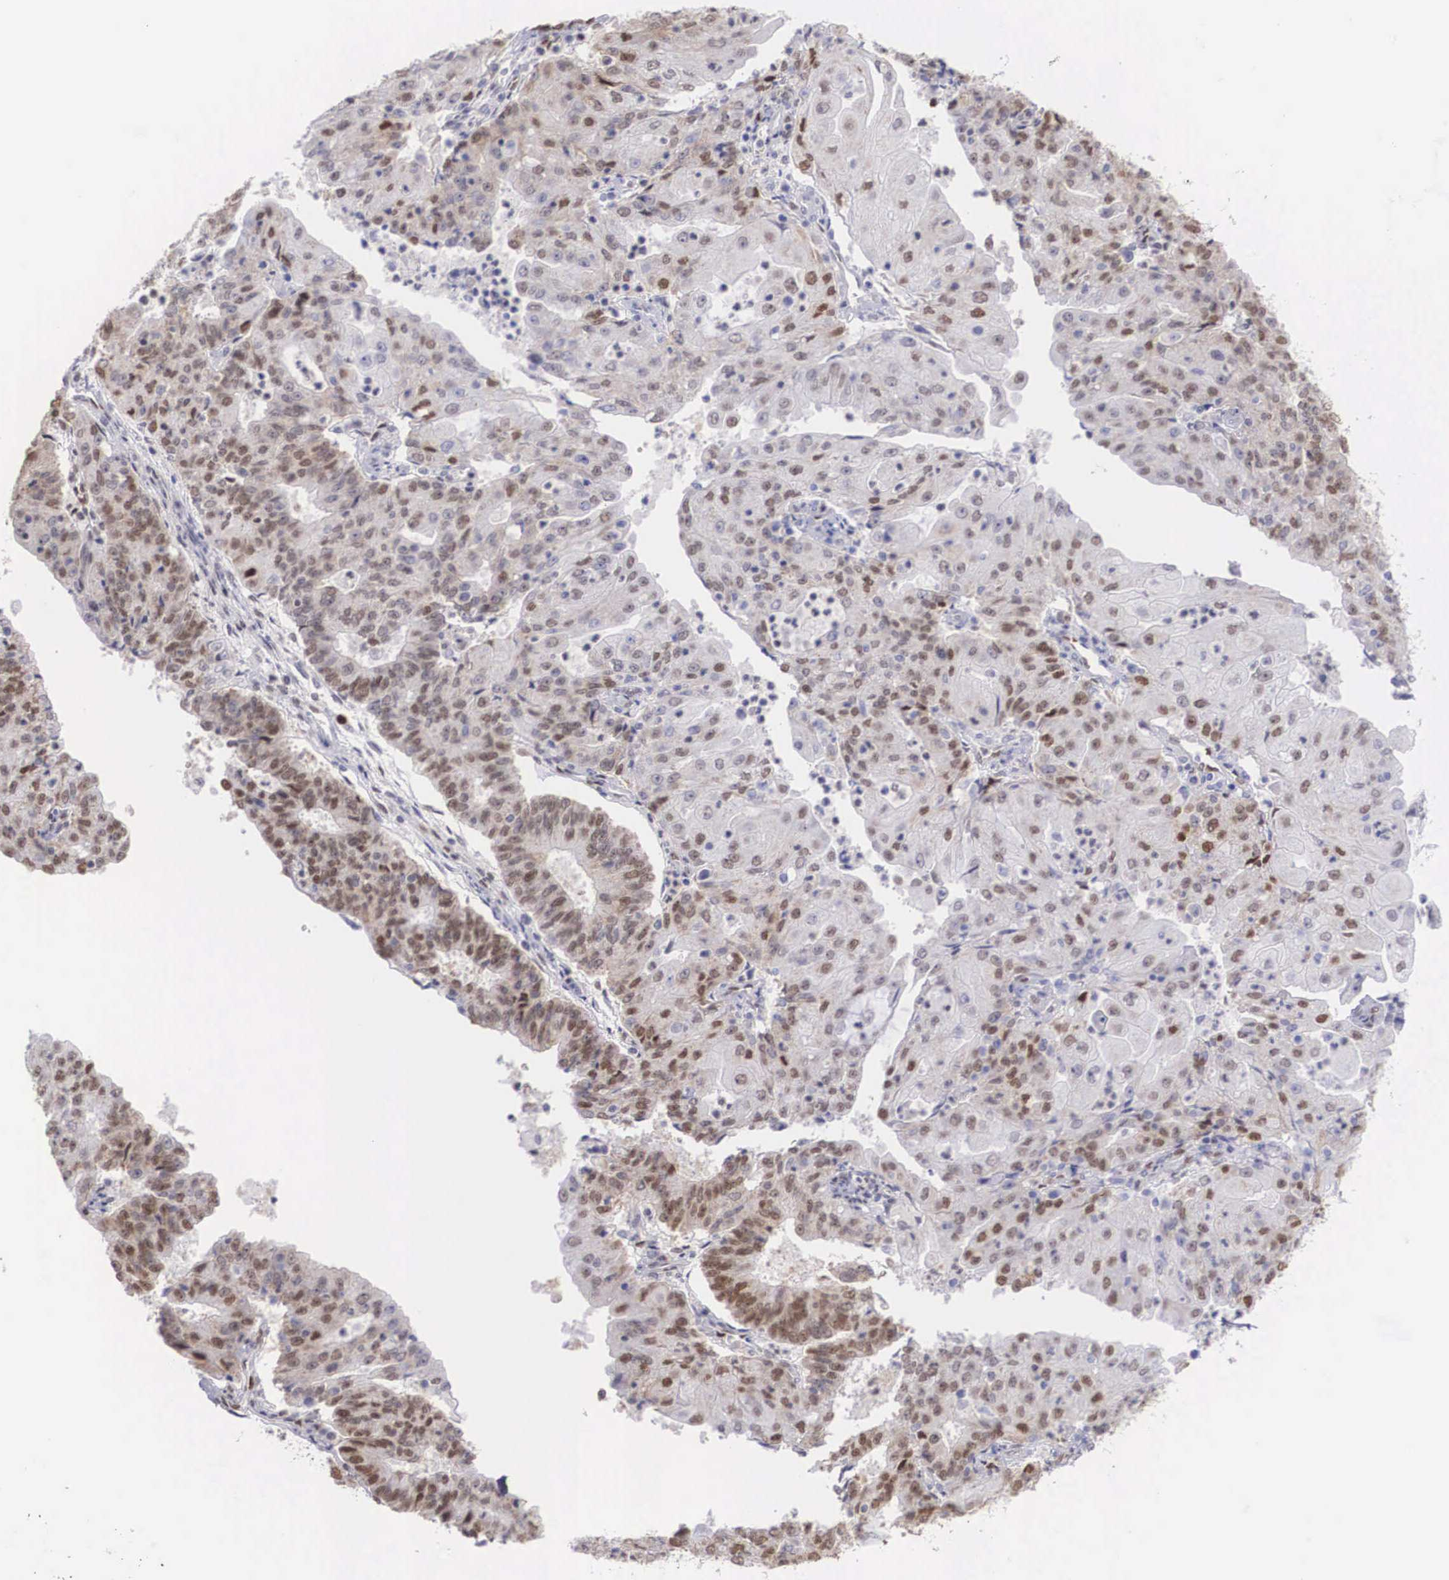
{"staining": {"intensity": "moderate", "quantity": "25%-75%", "location": "cytoplasmic/membranous,nuclear"}, "tissue": "endometrial cancer", "cell_type": "Tumor cells", "image_type": "cancer", "snomed": [{"axis": "morphology", "description": "Adenocarcinoma, NOS"}, {"axis": "topography", "description": "Endometrium"}], "caption": "Adenocarcinoma (endometrial) tissue exhibits moderate cytoplasmic/membranous and nuclear positivity in approximately 25%-75% of tumor cells, visualized by immunohistochemistry. (DAB IHC, brown staining for protein, blue staining for nuclei).", "gene": "HMGN5", "patient": {"sex": "female", "age": 56}}